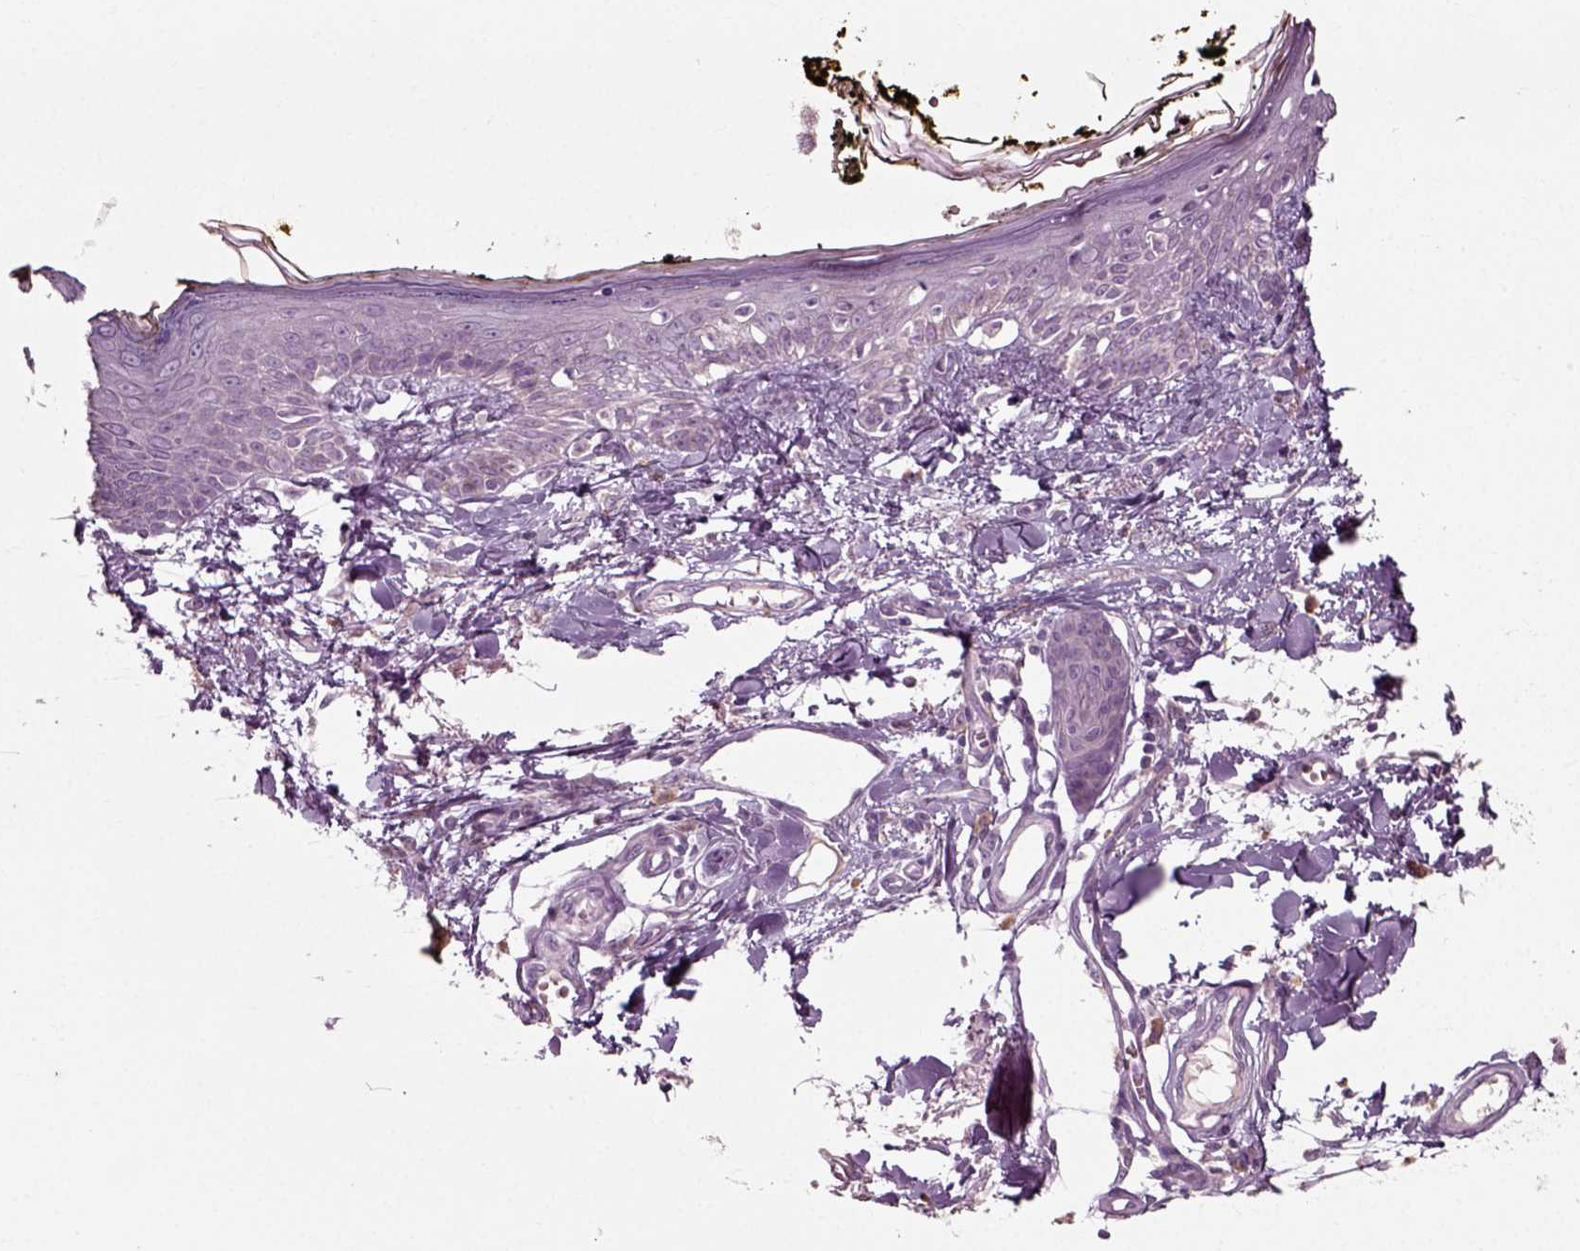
{"staining": {"intensity": "negative", "quantity": "none", "location": "none"}, "tissue": "skin", "cell_type": "Fibroblasts", "image_type": "normal", "snomed": [{"axis": "morphology", "description": "Normal tissue, NOS"}, {"axis": "topography", "description": "Skin"}], "caption": "Fibroblasts are negative for protein expression in benign human skin. The staining is performed using DAB (3,3'-diaminobenzidine) brown chromogen with nuclei counter-stained in using hematoxylin.", "gene": "RND2", "patient": {"sex": "male", "age": 76}}